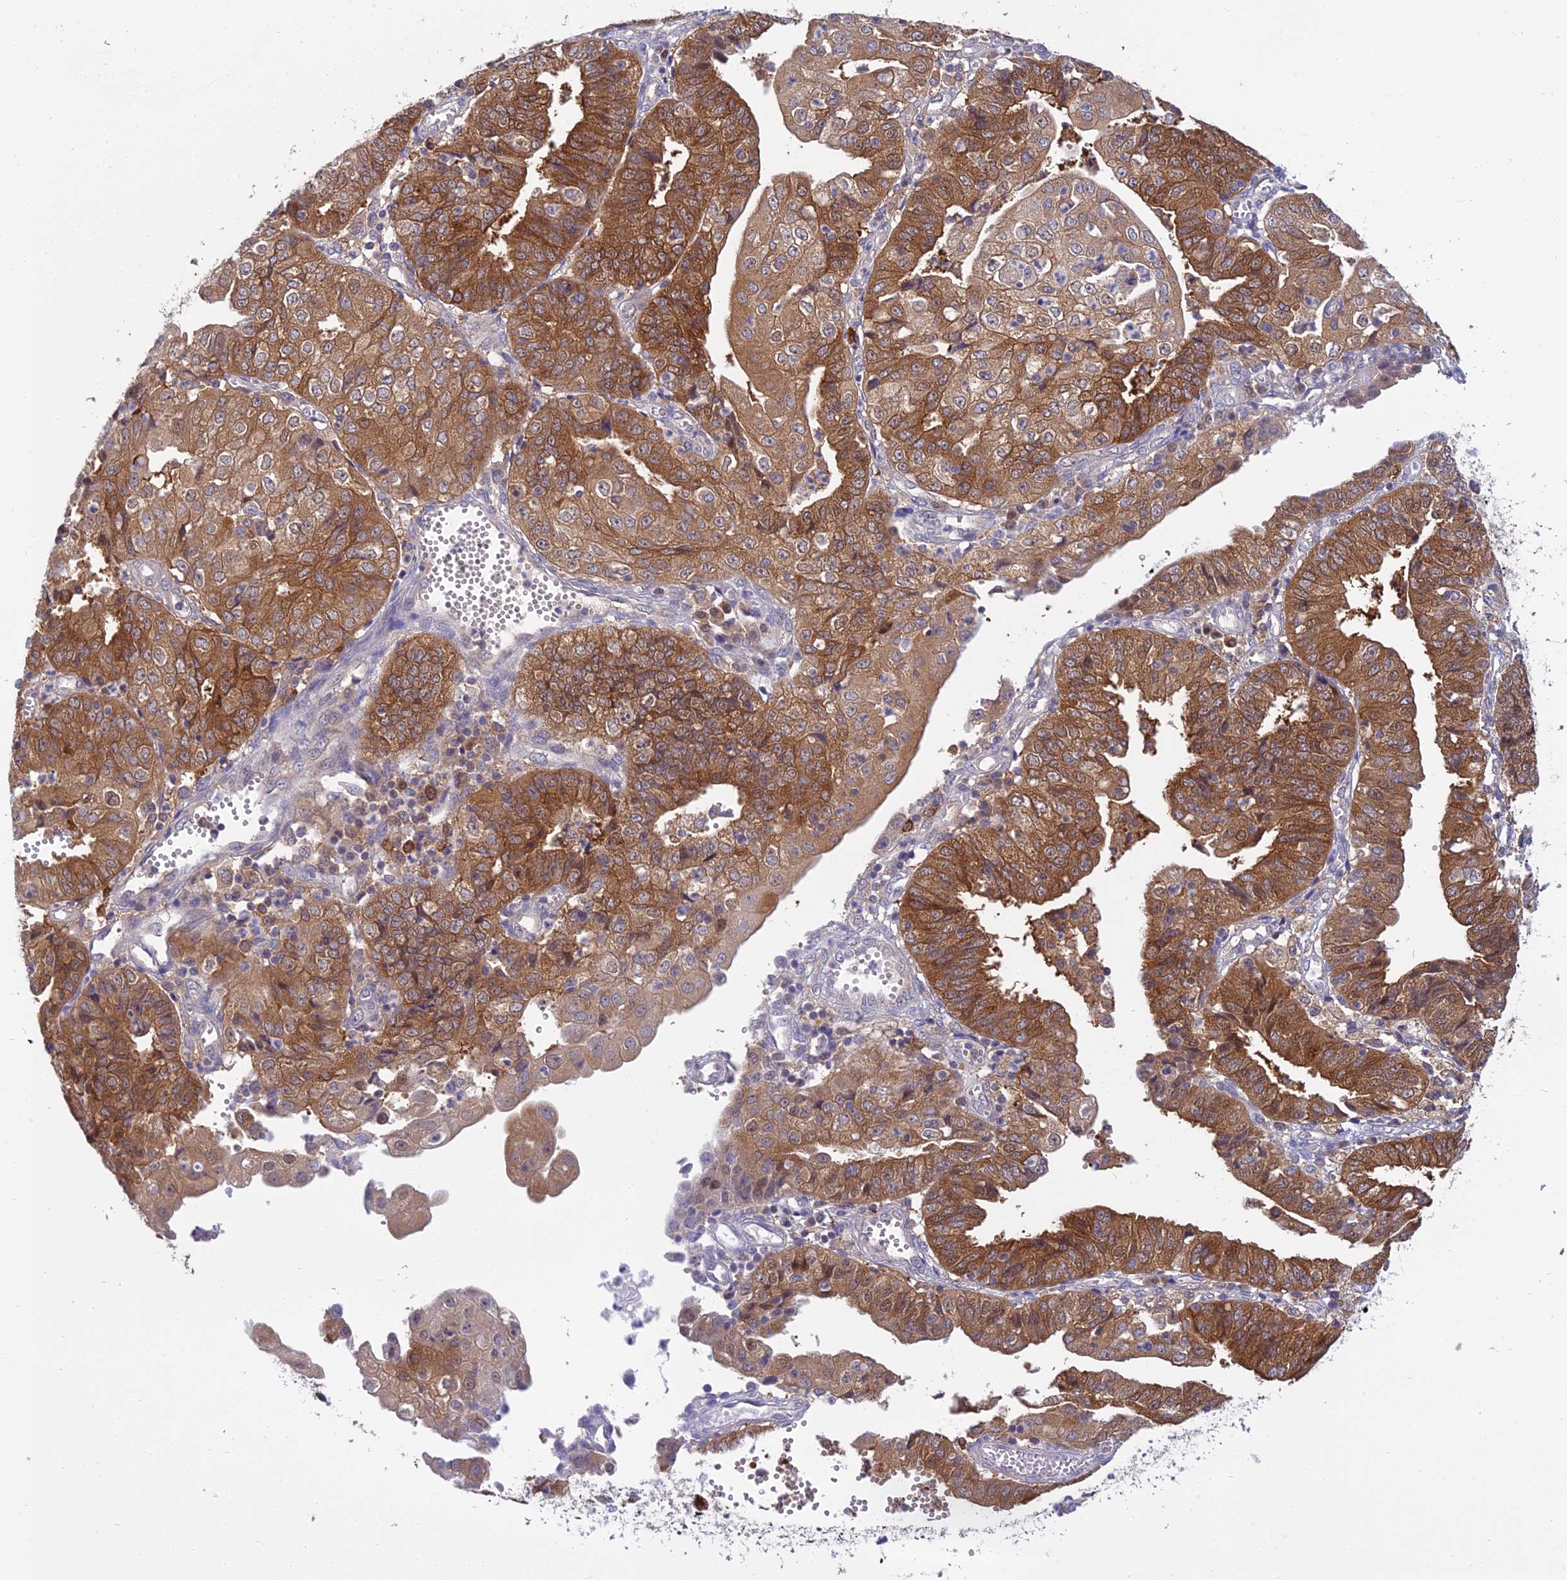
{"staining": {"intensity": "strong", "quantity": ">75%", "location": "cytoplasmic/membranous"}, "tissue": "endometrial cancer", "cell_type": "Tumor cells", "image_type": "cancer", "snomed": [{"axis": "morphology", "description": "Adenocarcinoma, NOS"}, {"axis": "topography", "description": "Endometrium"}], "caption": "Brown immunohistochemical staining in human endometrial cancer displays strong cytoplasmic/membranous expression in about >75% of tumor cells.", "gene": "UBE2G1", "patient": {"sex": "female", "age": 56}}